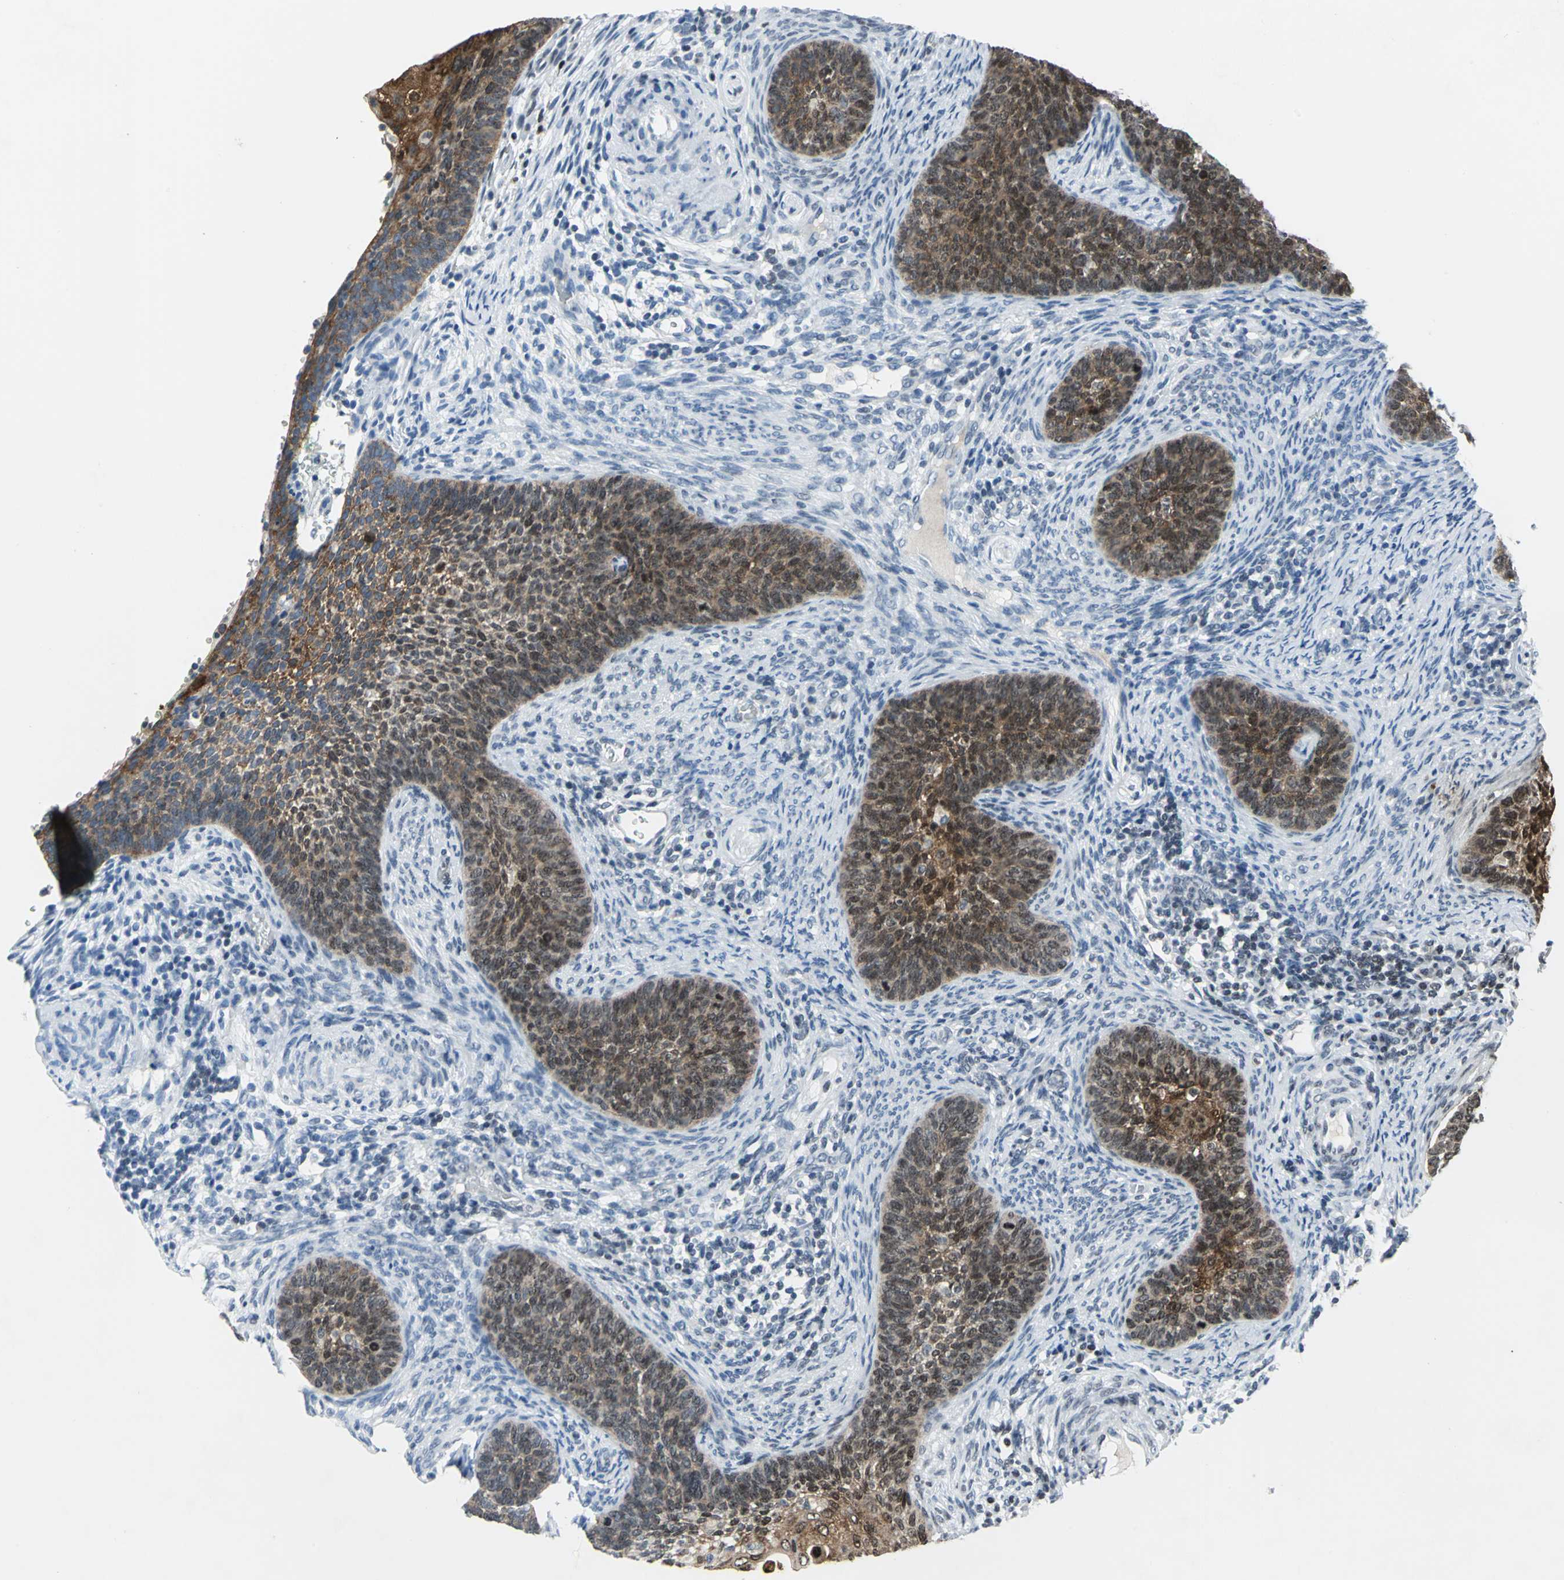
{"staining": {"intensity": "strong", "quantity": ">75%", "location": "cytoplasmic/membranous,nuclear"}, "tissue": "cervical cancer", "cell_type": "Tumor cells", "image_type": "cancer", "snomed": [{"axis": "morphology", "description": "Squamous cell carcinoma, NOS"}, {"axis": "topography", "description": "Cervix"}], "caption": "Strong cytoplasmic/membranous and nuclear staining for a protein is present in approximately >75% of tumor cells of squamous cell carcinoma (cervical) using immunohistochemistry.", "gene": "SFN", "patient": {"sex": "female", "age": 33}}